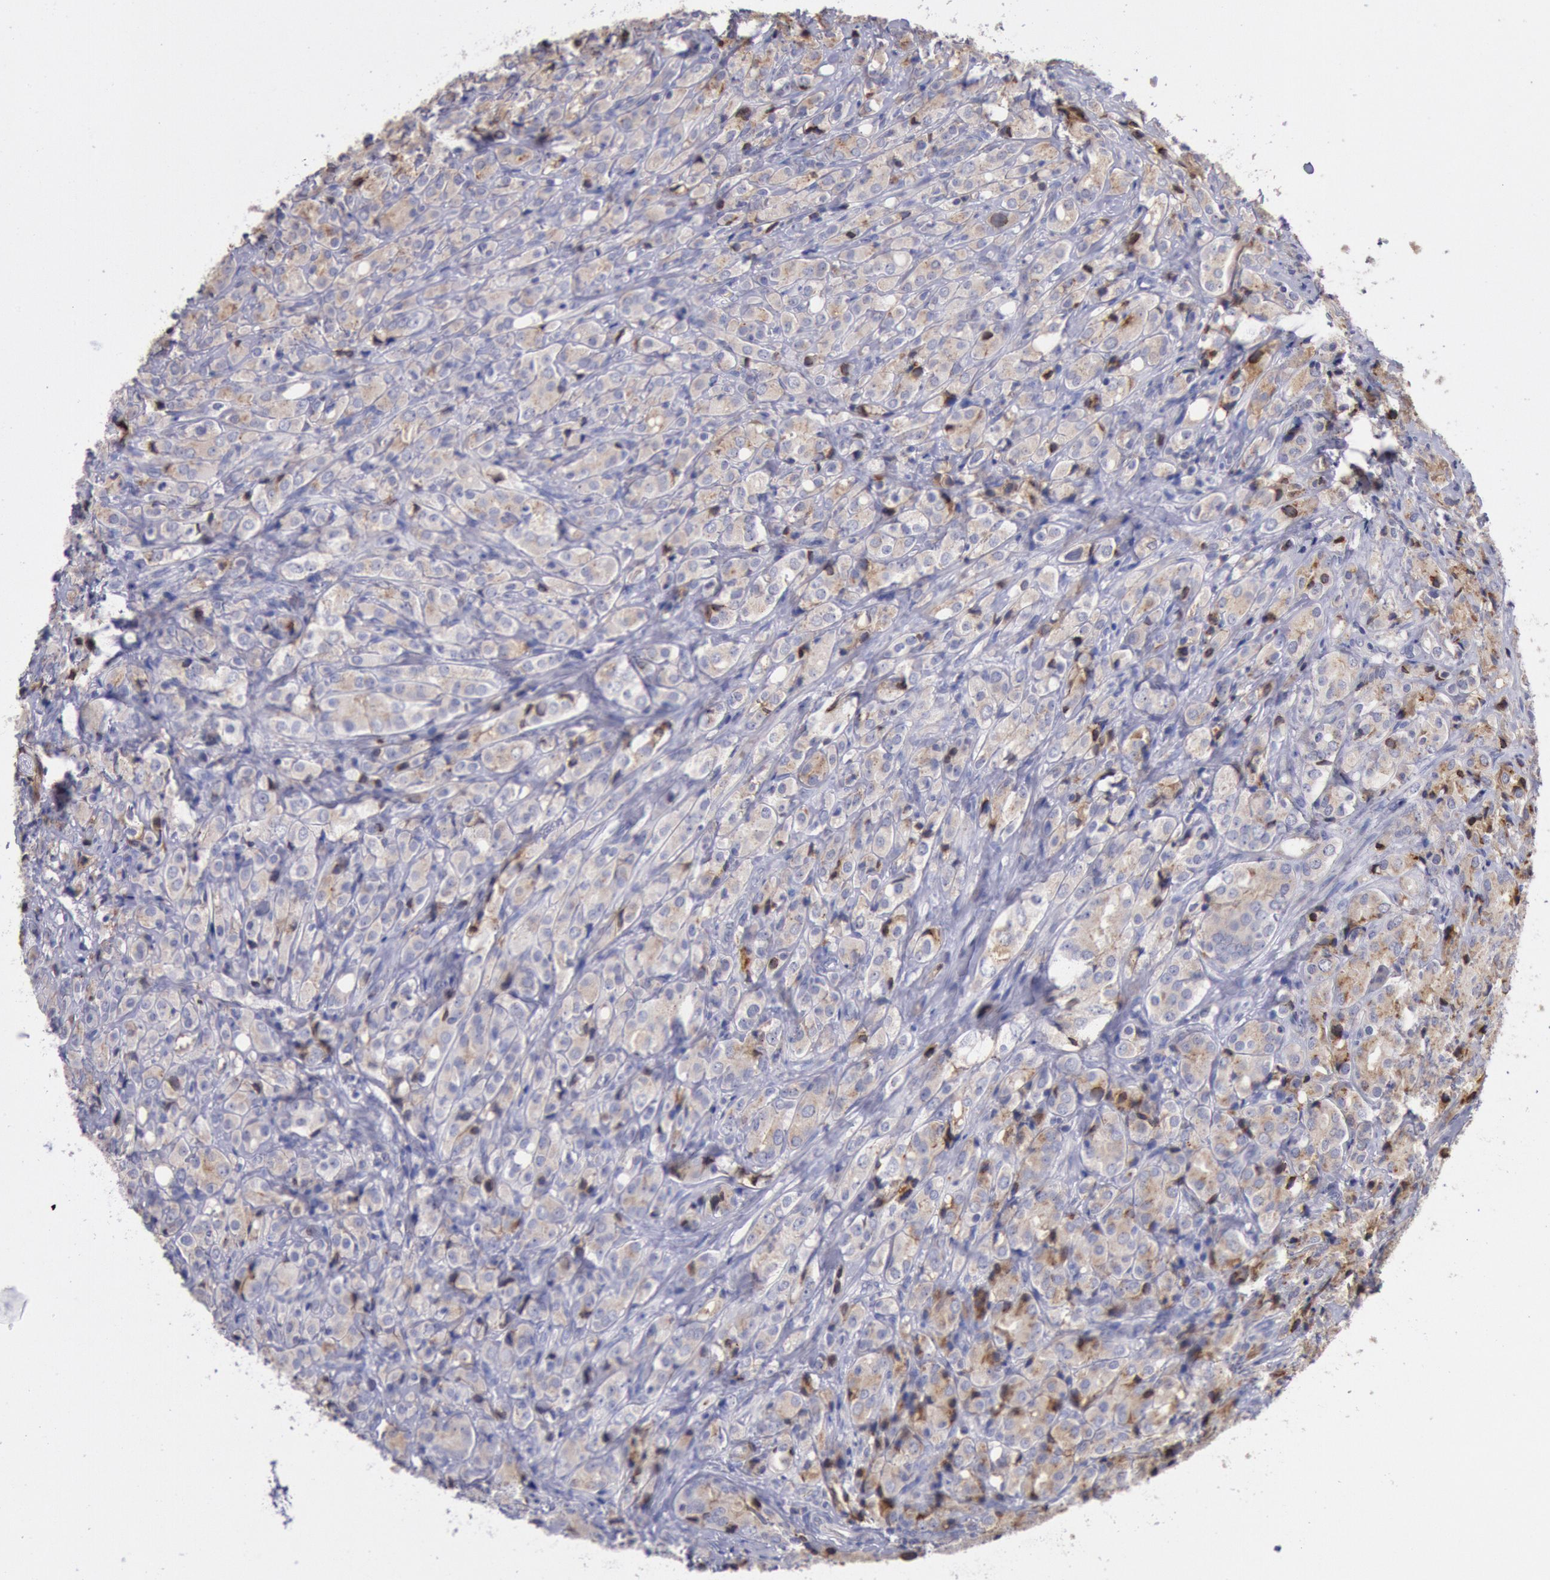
{"staining": {"intensity": "weak", "quantity": ">75%", "location": "cytoplasmic/membranous"}, "tissue": "prostate cancer", "cell_type": "Tumor cells", "image_type": "cancer", "snomed": [{"axis": "morphology", "description": "Adenocarcinoma, High grade"}, {"axis": "topography", "description": "Prostate"}], "caption": "A low amount of weak cytoplasmic/membranous staining is appreciated in approximately >75% of tumor cells in prostate adenocarcinoma (high-grade) tissue. The staining was performed using DAB (3,3'-diaminobenzidine) to visualize the protein expression in brown, while the nuclei were stained in blue with hematoxylin (Magnification: 20x).", "gene": "GAL3ST1", "patient": {"sex": "male", "age": 68}}